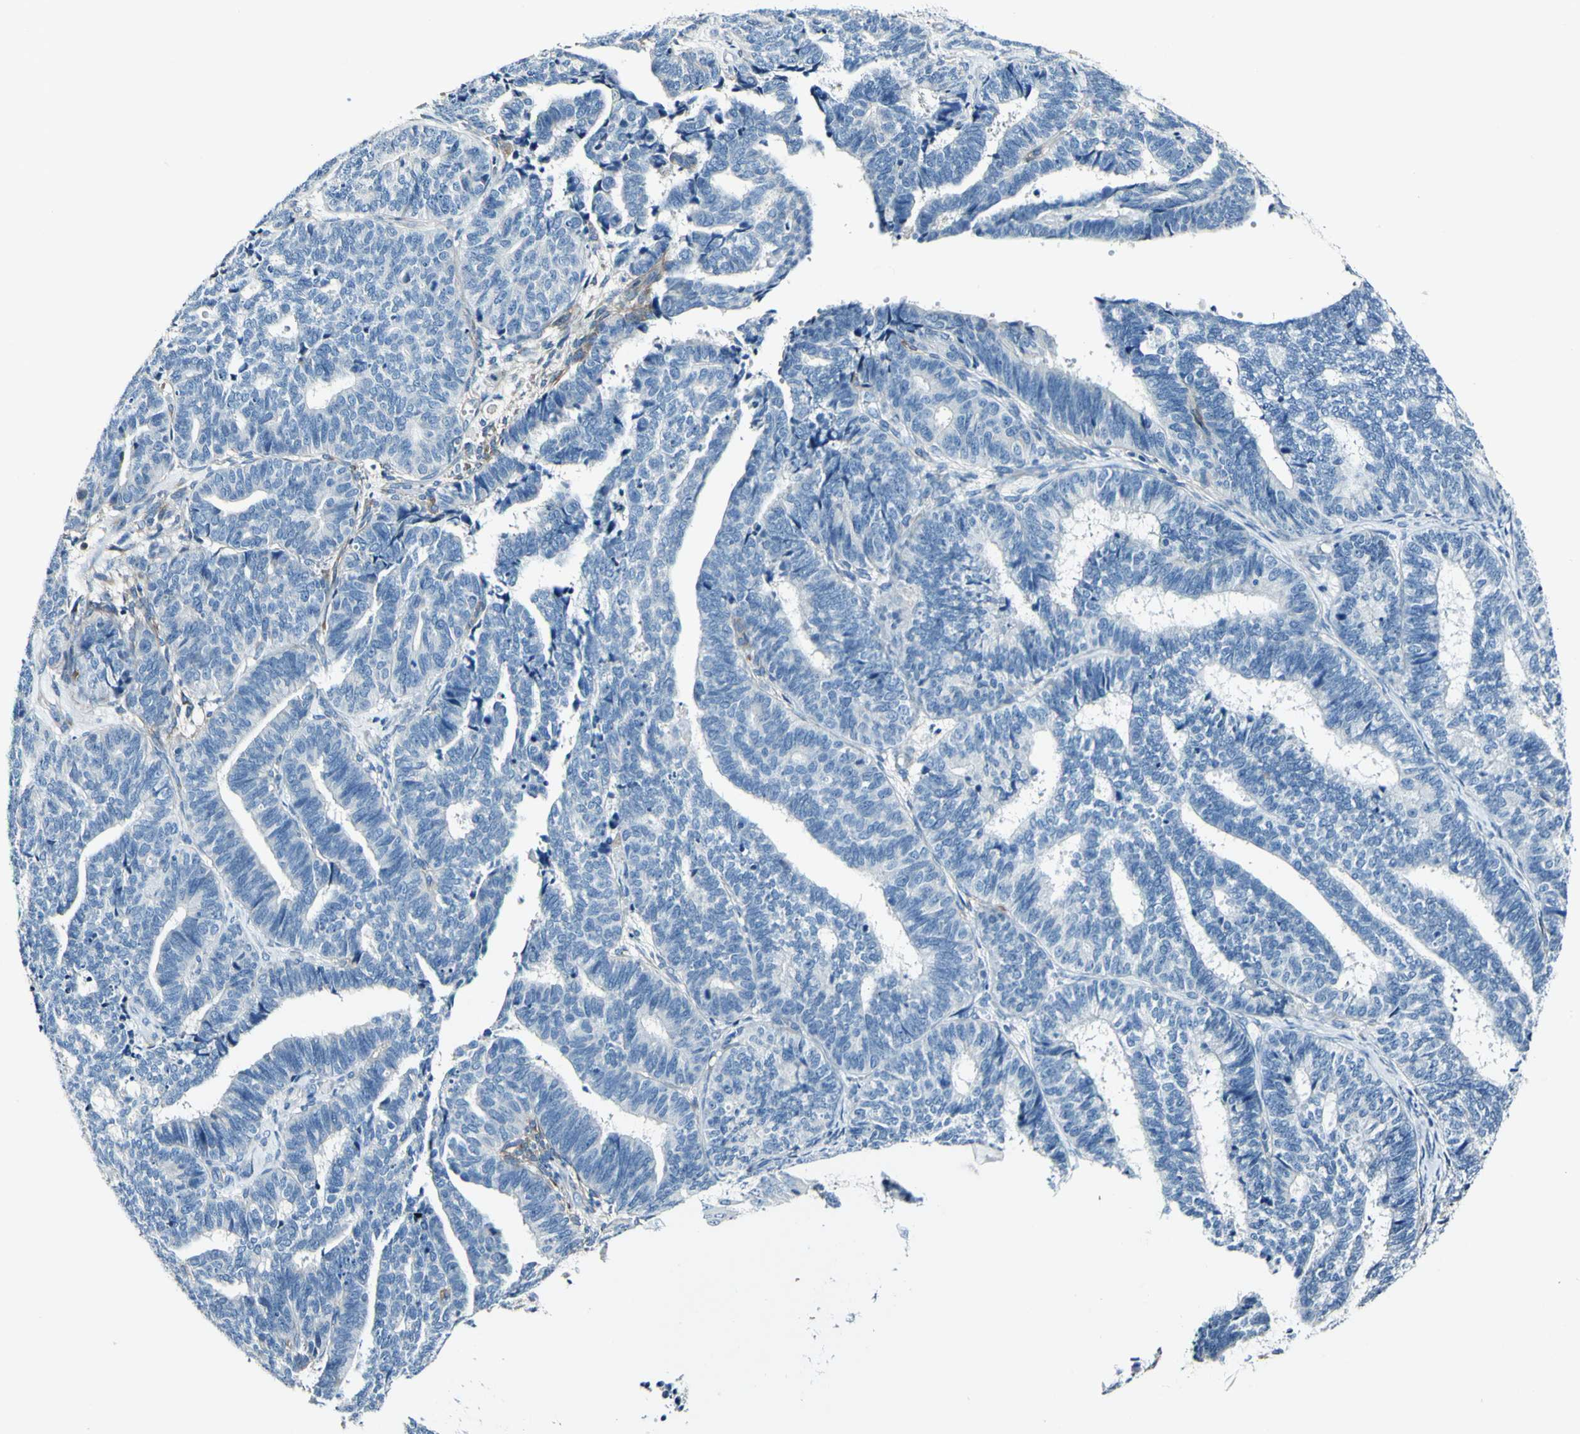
{"staining": {"intensity": "negative", "quantity": "none", "location": "none"}, "tissue": "endometrial cancer", "cell_type": "Tumor cells", "image_type": "cancer", "snomed": [{"axis": "morphology", "description": "Adenocarcinoma, NOS"}, {"axis": "topography", "description": "Endometrium"}], "caption": "The immunohistochemistry micrograph has no significant positivity in tumor cells of endometrial cancer tissue.", "gene": "COL6A3", "patient": {"sex": "female", "age": 70}}